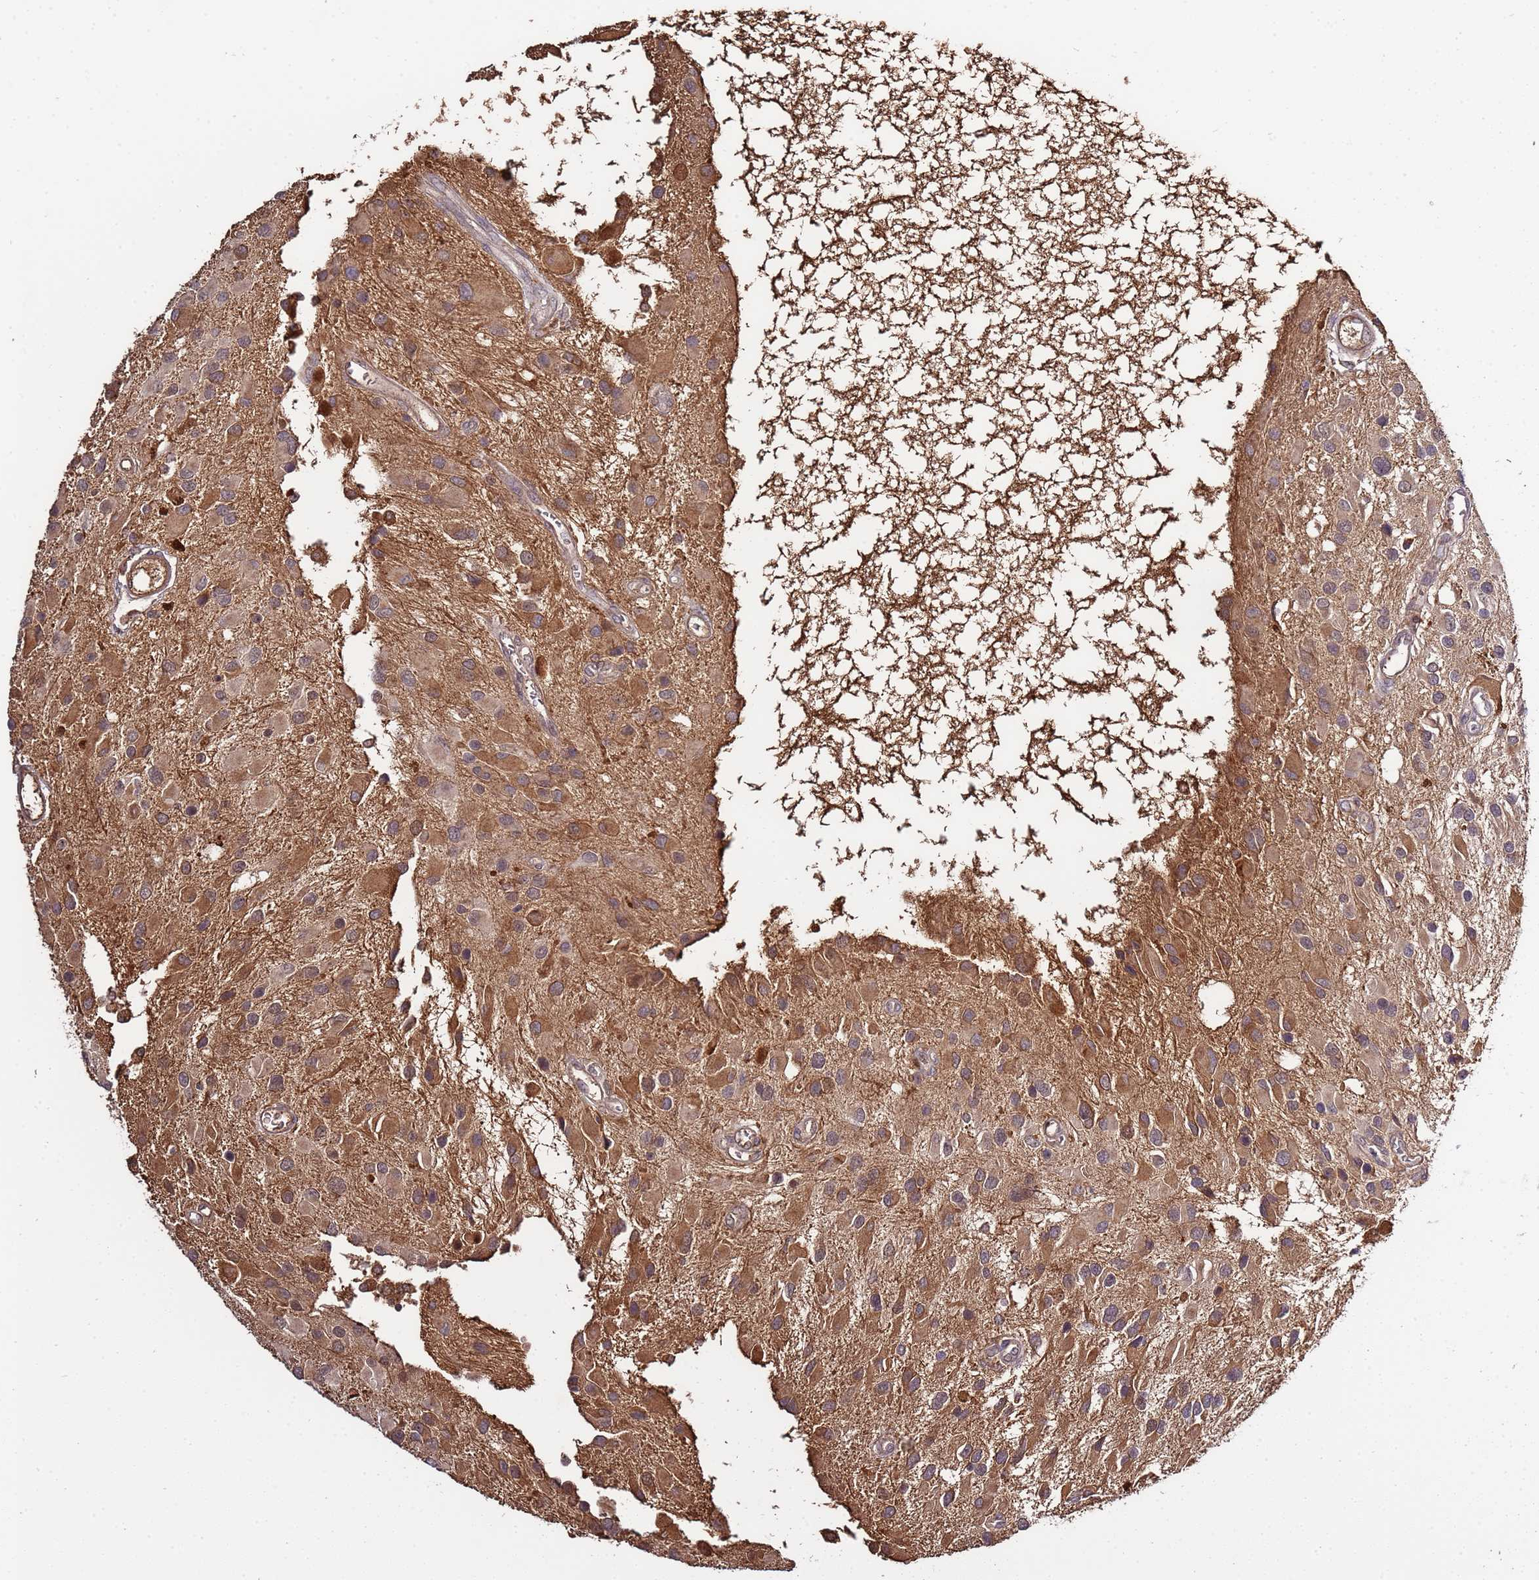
{"staining": {"intensity": "strong", "quantity": ">75%", "location": "cytoplasmic/membranous"}, "tissue": "glioma", "cell_type": "Tumor cells", "image_type": "cancer", "snomed": [{"axis": "morphology", "description": "Glioma, malignant, High grade"}, {"axis": "topography", "description": "Brain"}], "caption": "IHC histopathology image of glioma stained for a protein (brown), which reveals high levels of strong cytoplasmic/membranous staining in approximately >75% of tumor cells.", "gene": "ZNF624", "patient": {"sex": "male", "age": 53}}